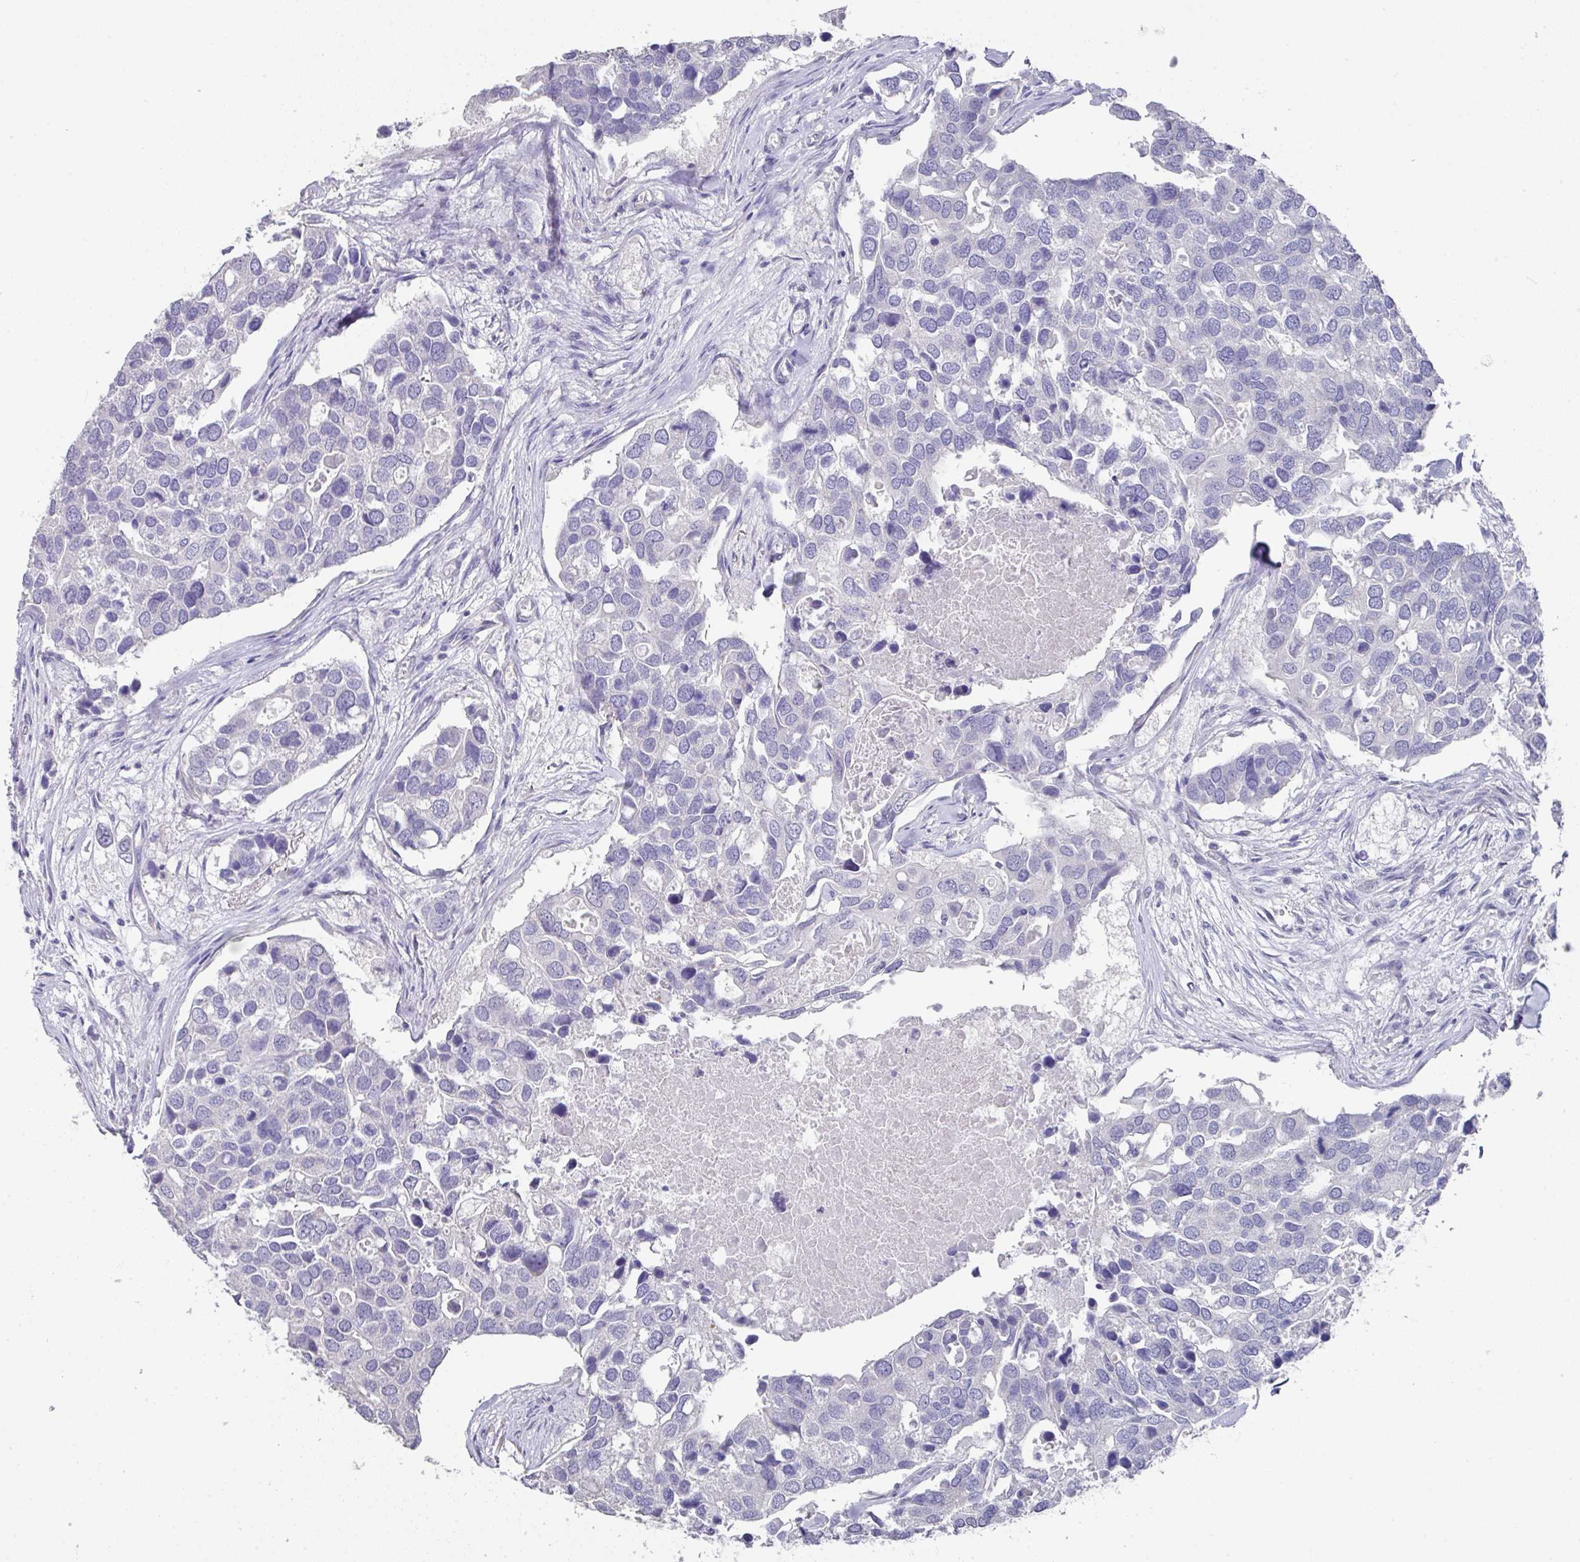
{"staining": {"intensity": "negative", "quantity": "none", "location": "none"}, "tissue": "breast cancer", "cell_type": "Tumor cells", "image_type": "cancer", "snomed": [{"axis": "morphology", "description": "Duct carcinoma"}, {"axis": "topography", "description": "Breast"}], "caption": "Tumor cells are negative for brown protein staining in breast intraductal carcinoma. Brightfield microscopy of IHC stained with DAB (3,3'-diaminobenzidine) (brown) and hematoxylin (blue), captured at high magnification.", "gene": "DAZL", "patient": {"sex": "female", "age": 83}}